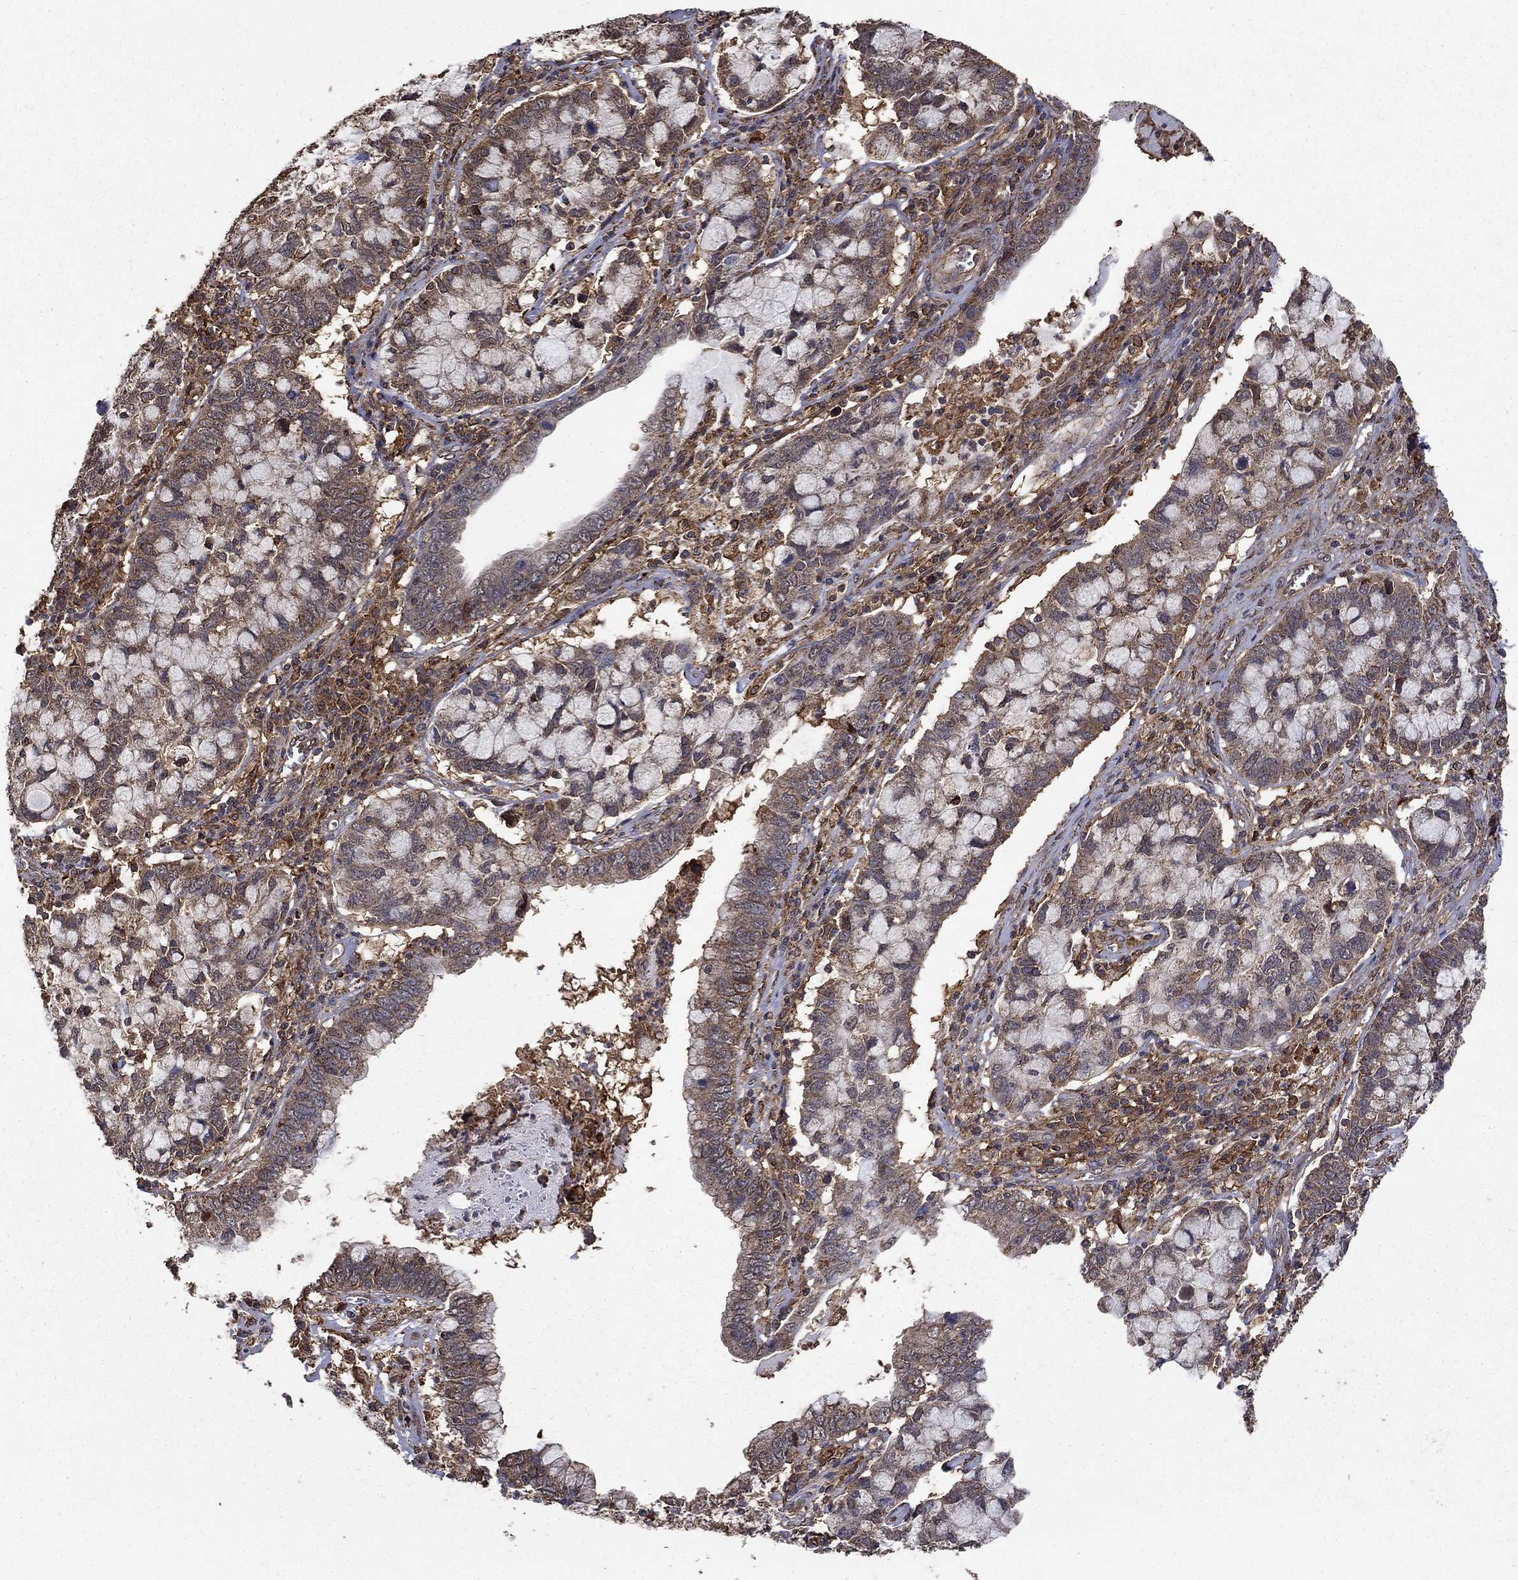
{"staining": {"intensity": "negative", "quantity": "none", "location": "none"}, "tissue": "cervical cancer", "cell_type": "Tumor cells", "image_type": "cancer", "snomed": [{"axis": "morphology", "description": "Adenocarcinoma, NOS"}, {"axis": "topography", "description": "Cervix"}], "caption": "Photomicrograph shows no significant protein expression in tumor cells of cervical cancer (adenocarcinoma). The staining was performed using DAB (3,3'-diaminobenzidine) to visualize the protein expression in brown, while the nuclei were stained in blue with hematoxylin (Magnification: 20x).", "gene": "IFRD1", "patient": {"sex": "female", "age": 40}}